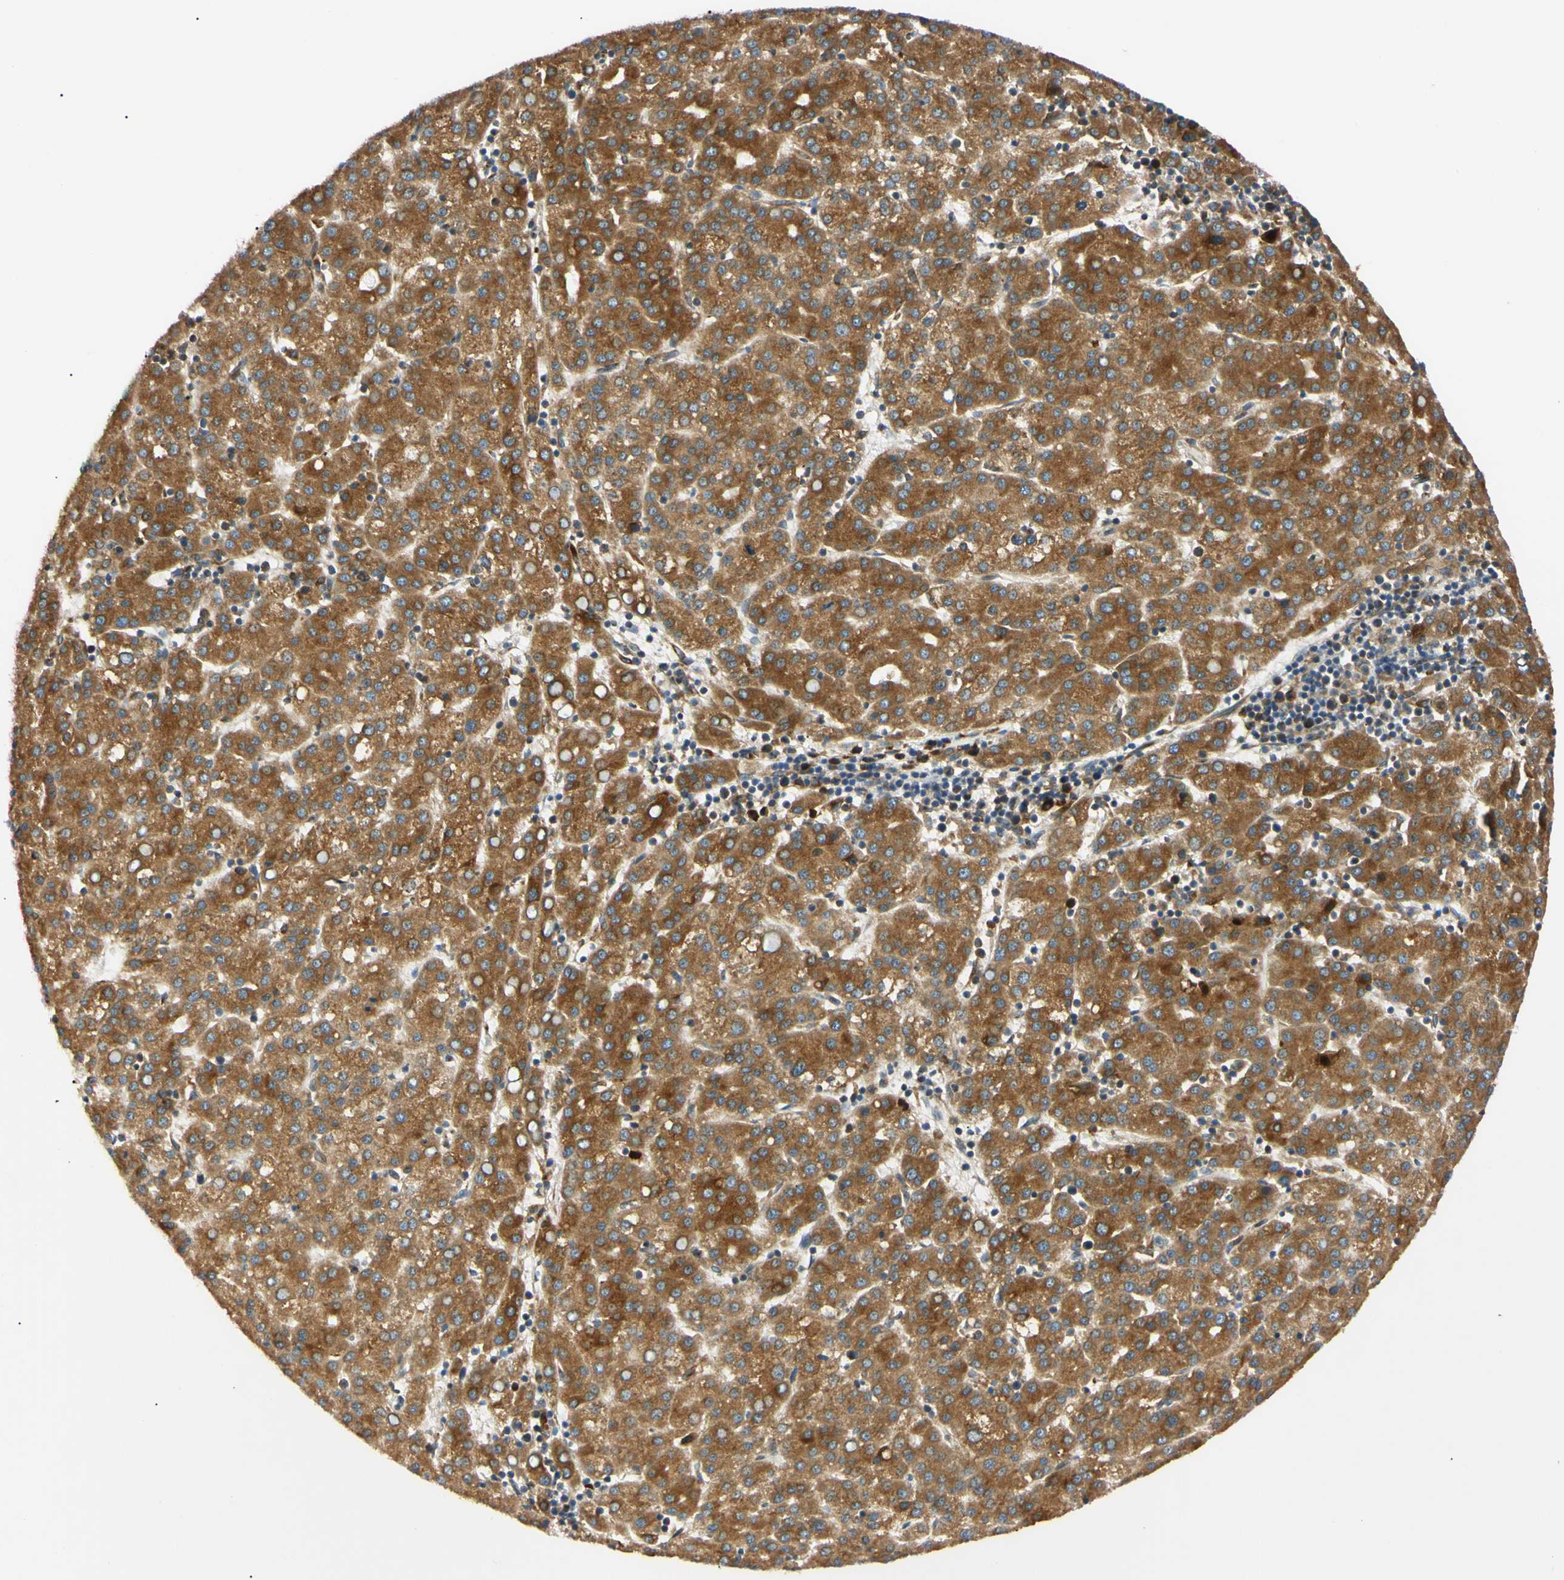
{"staining": {"intensity": "moderate", "quantity": ">75%", "location": "cytoplasmic/membranous"}, "tissue": "liver cancer", "cell_type": "Tumor cells", "image_type": "cancer", "snomed": [{"axis": "morphology", "description": "Carcinoma, Hepatocellular, NOS"}, {"axis": "topography", "description": "Liver"}], "caption": "Immunohistochemistry staining of liver hepatocellular carcinoma, which demonstrates medium levels of moderate cytoplasmic/membranous positivity in about >75% of tumor cells indicating moderate cytoplasmic/membranous protein positivity. The staining was performed using DAB (3,3'-diaminobenzidine) (brown) for protein detection and nuclei were counterstained in hematoxylin (blue).", "gene": "IER3IP1", "patient": {"sex": "female", "age": 58}}